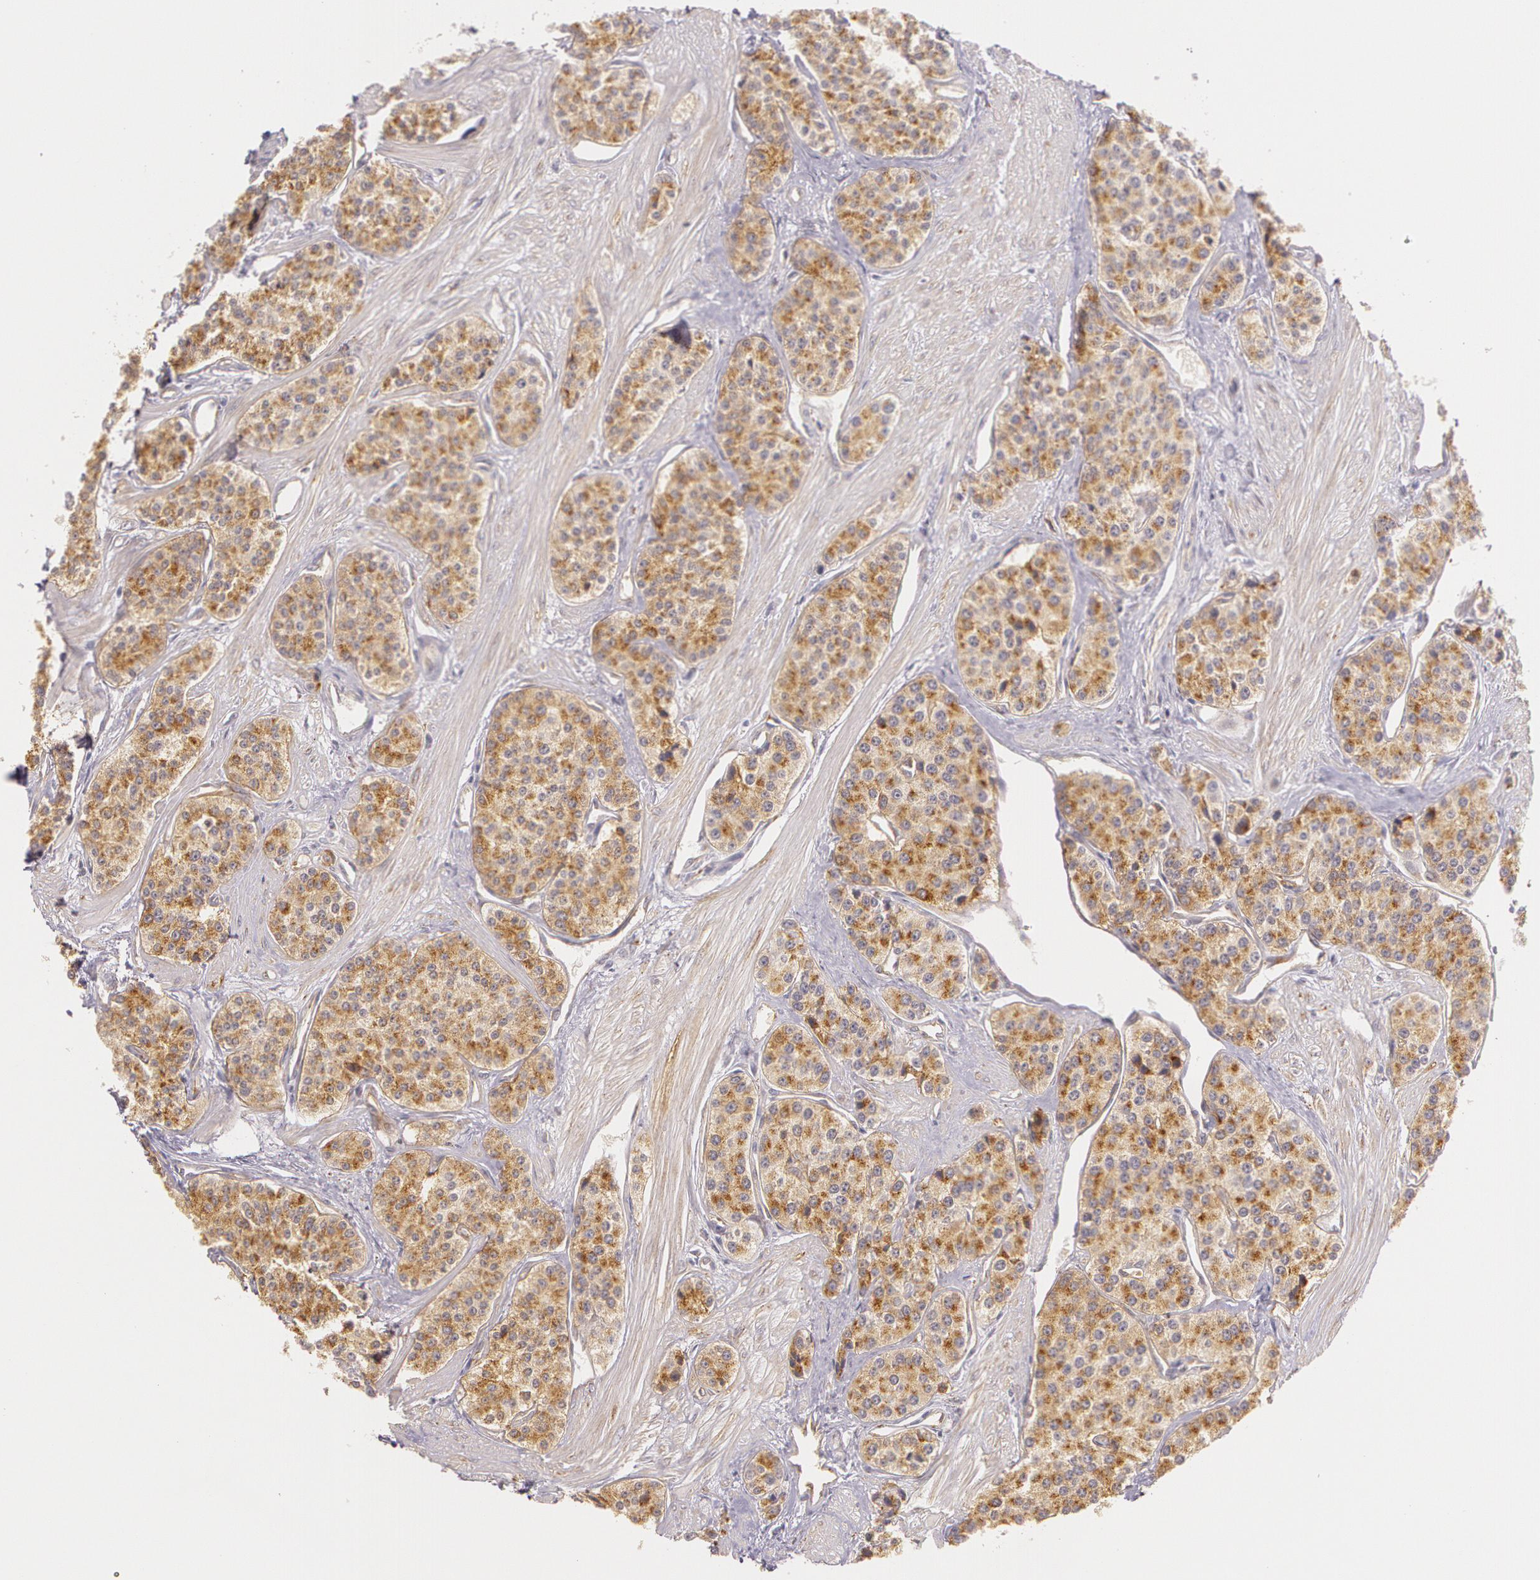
{"staining": {"intensity": "moderate", "quantity": ">75%", "location": "cytoplasmic/membranous"}, "tissue": "carcinoid", "cell_type": "Tumor cells", "image_type": "cancer", "snomed": [{"axis": "morphology", "description": "Carcinoid, malignant, NOS"}, {"axis": "topography", "description": "Stomach"}], "caption": "Moderate cytoplasmic/membranous staining for a protein is seen in approximately >75% of tumor cells of malignant carcinoid using immunohistochemistry (IHC).", "gene": "APP", "patient": {"sex": "female", "age": 76}}